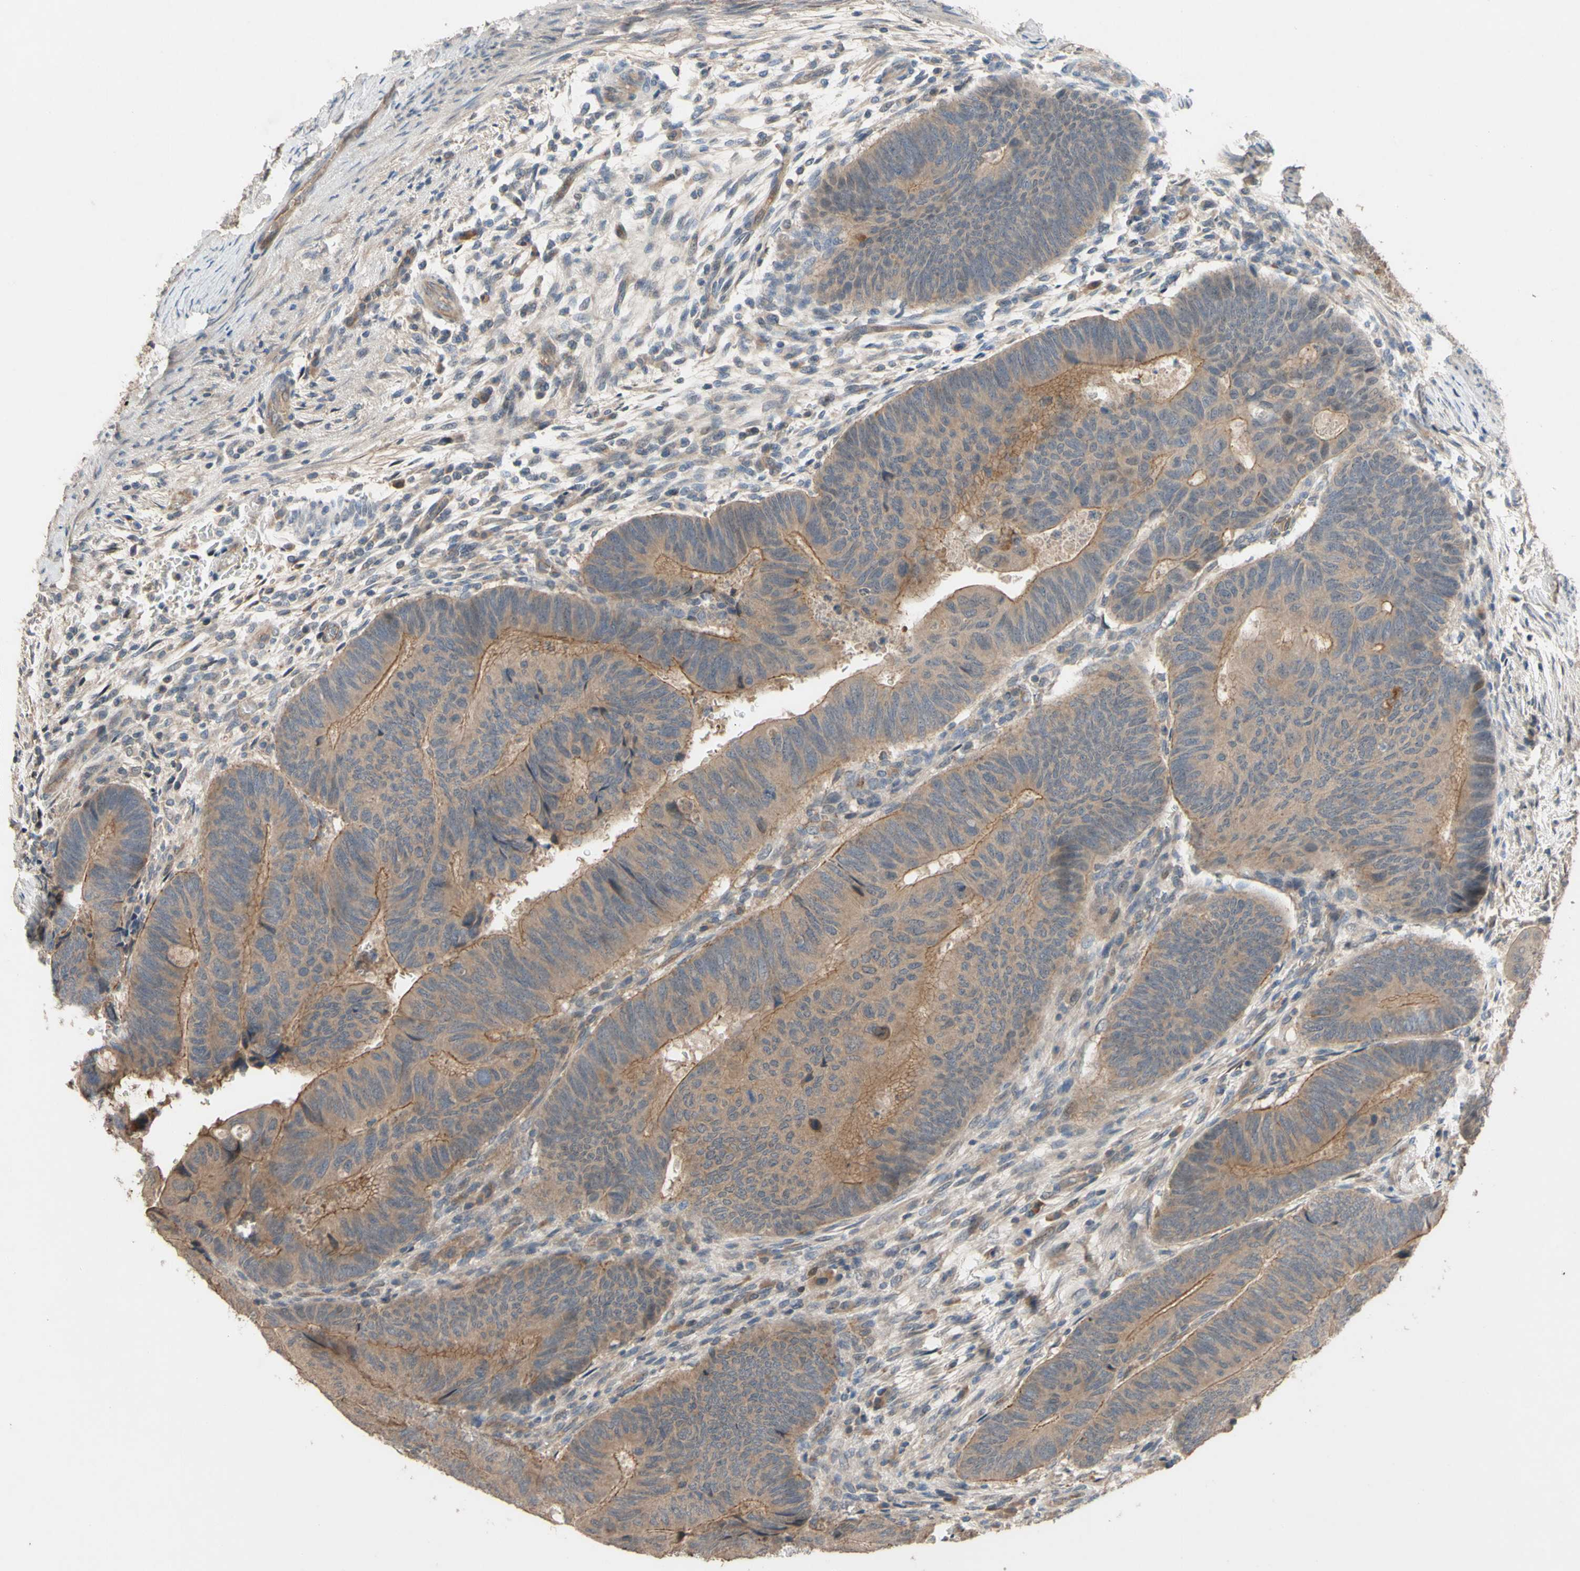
{"staining": {"intensity": "moderate", "quantity": ">75%", "location": "cytoplasmic/membranous"}, "tissue": "colorectal cancer", "cell_type": "Tumor cells", "image_type": "cancer", "snomed": [{"axis": "morphology", "description": "Normal tissue, NOS"}, {"axis": "morphology", "description": "Adenocarcinoma, NOS"}, {"axis": "topography", "description": "Rectum"}, {"axis": "topography", "description": "Peripheral nerve tissue"}], "caption": "Immunohistochemistry of human colorectal adenocarcinoma shows medium levels of moderate cytoplasmic/membranous staining in approximately >75% of tumor cells. The protein of interest is stained brown, and the nuclei are stained in blue (DAB IHC with brightfield microscopy, high magnification).", "gene": "SHROOM4", "patient": {"sex": "male", "age": 92}}